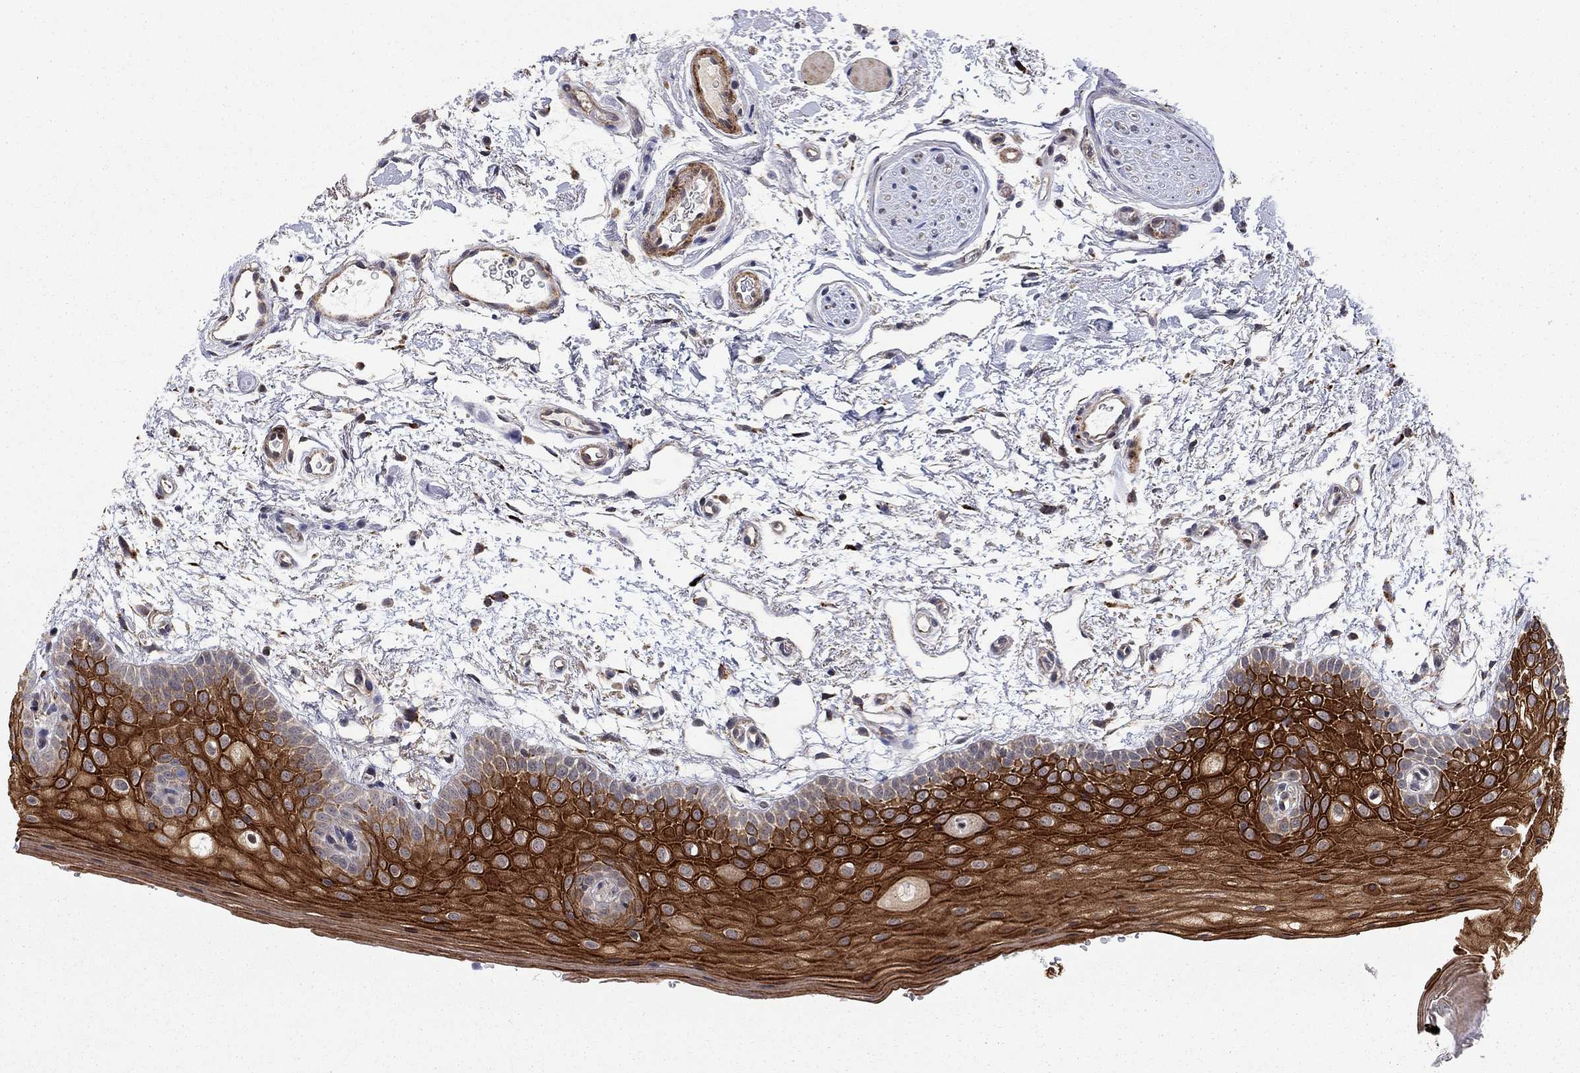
{"staining": {"intensity": "strong", "quantity": ">75%", "location": "cytoplasmic/membranous"}, "tissue": "oral mucosa", "cell_type": "Squamous epithelial cells", "image_type": "normal", "snomed": [{"axis": "morphology", "description": "Normal tissue, NOS"}, {"axis": "topography", "description": "Oral tissue"}, {"axis": "topography", "description": "Tounge, NOS"}], "caption": "IHC photomicrograph of unremarkable oral mucosa: human oral mucosa stained using immunohistochemistry reveals high levels of strong protein expression localized specifically in the cytoplasmic/membranous of squamous epithelial cells, appearing as a cytoplasmic/membranous brown color.", "gene": "IDS", "patient": {"sex": "female", "age": 86}}